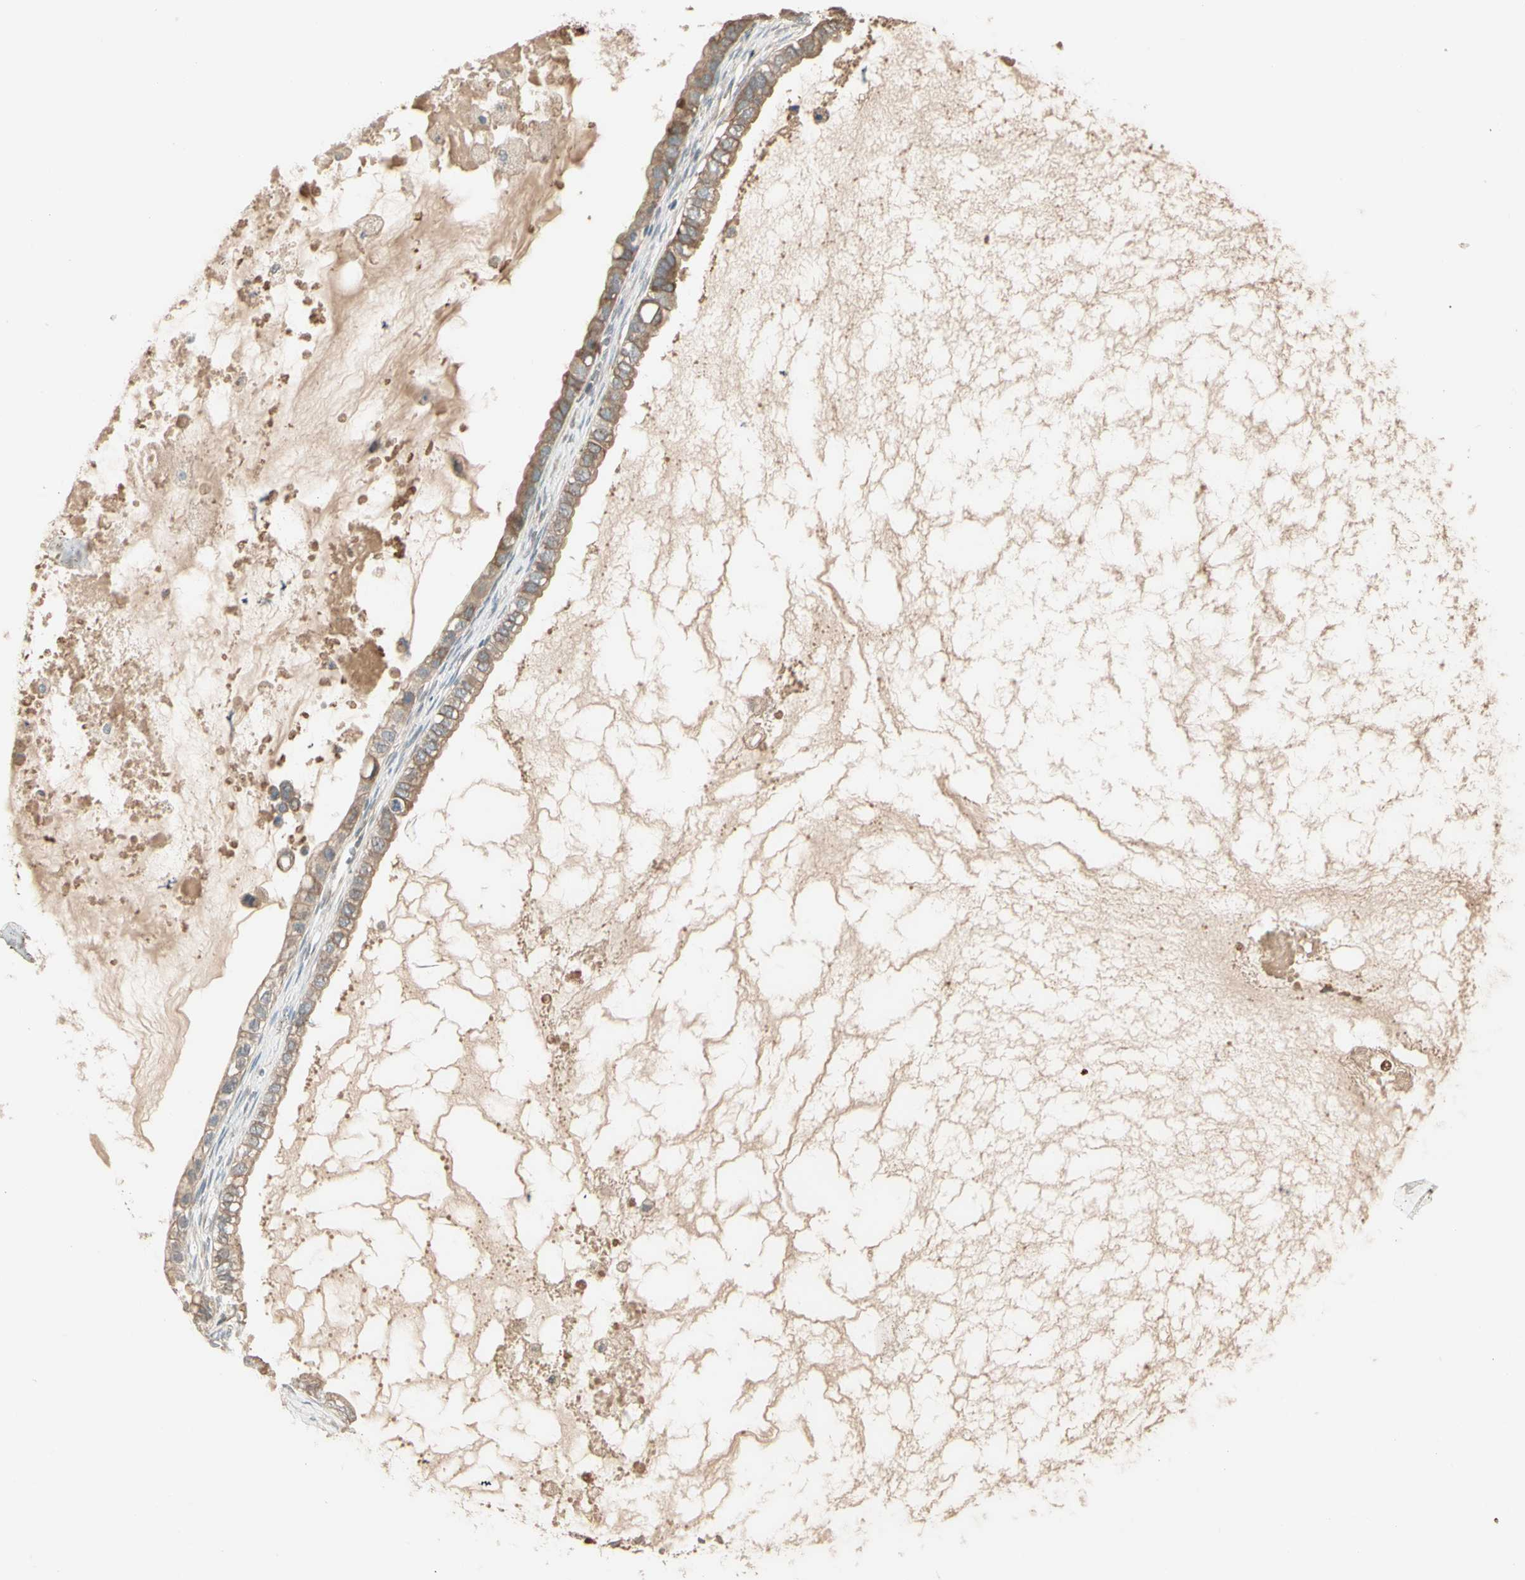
{"staining": {"intensity": "moderate", "quantity": ">75%", "location": "cytoplasmic/membranous"}, "tissue": "ovarian cancer", "cell_type": "Tumor cells", "image_type": "cancer", "snomed": [{"axis": "morphology", "description": "Cystadenocarcinoma, mucinous, NOS"}, {"axis": "topography", "description": "Ovary"}], "caption": "A brown stain shows moderate cytoplasmic/membranous expression of a protein in human mucinous cystadenocarcinoma (ovarian) tumor cells. (DAB (3,3'-diaminobenzidine) IHC, brown staining for protein, blue staining for nuclei).", "gene": "TNFRSF21", "patient": {"sex": "female", "age": 80}}